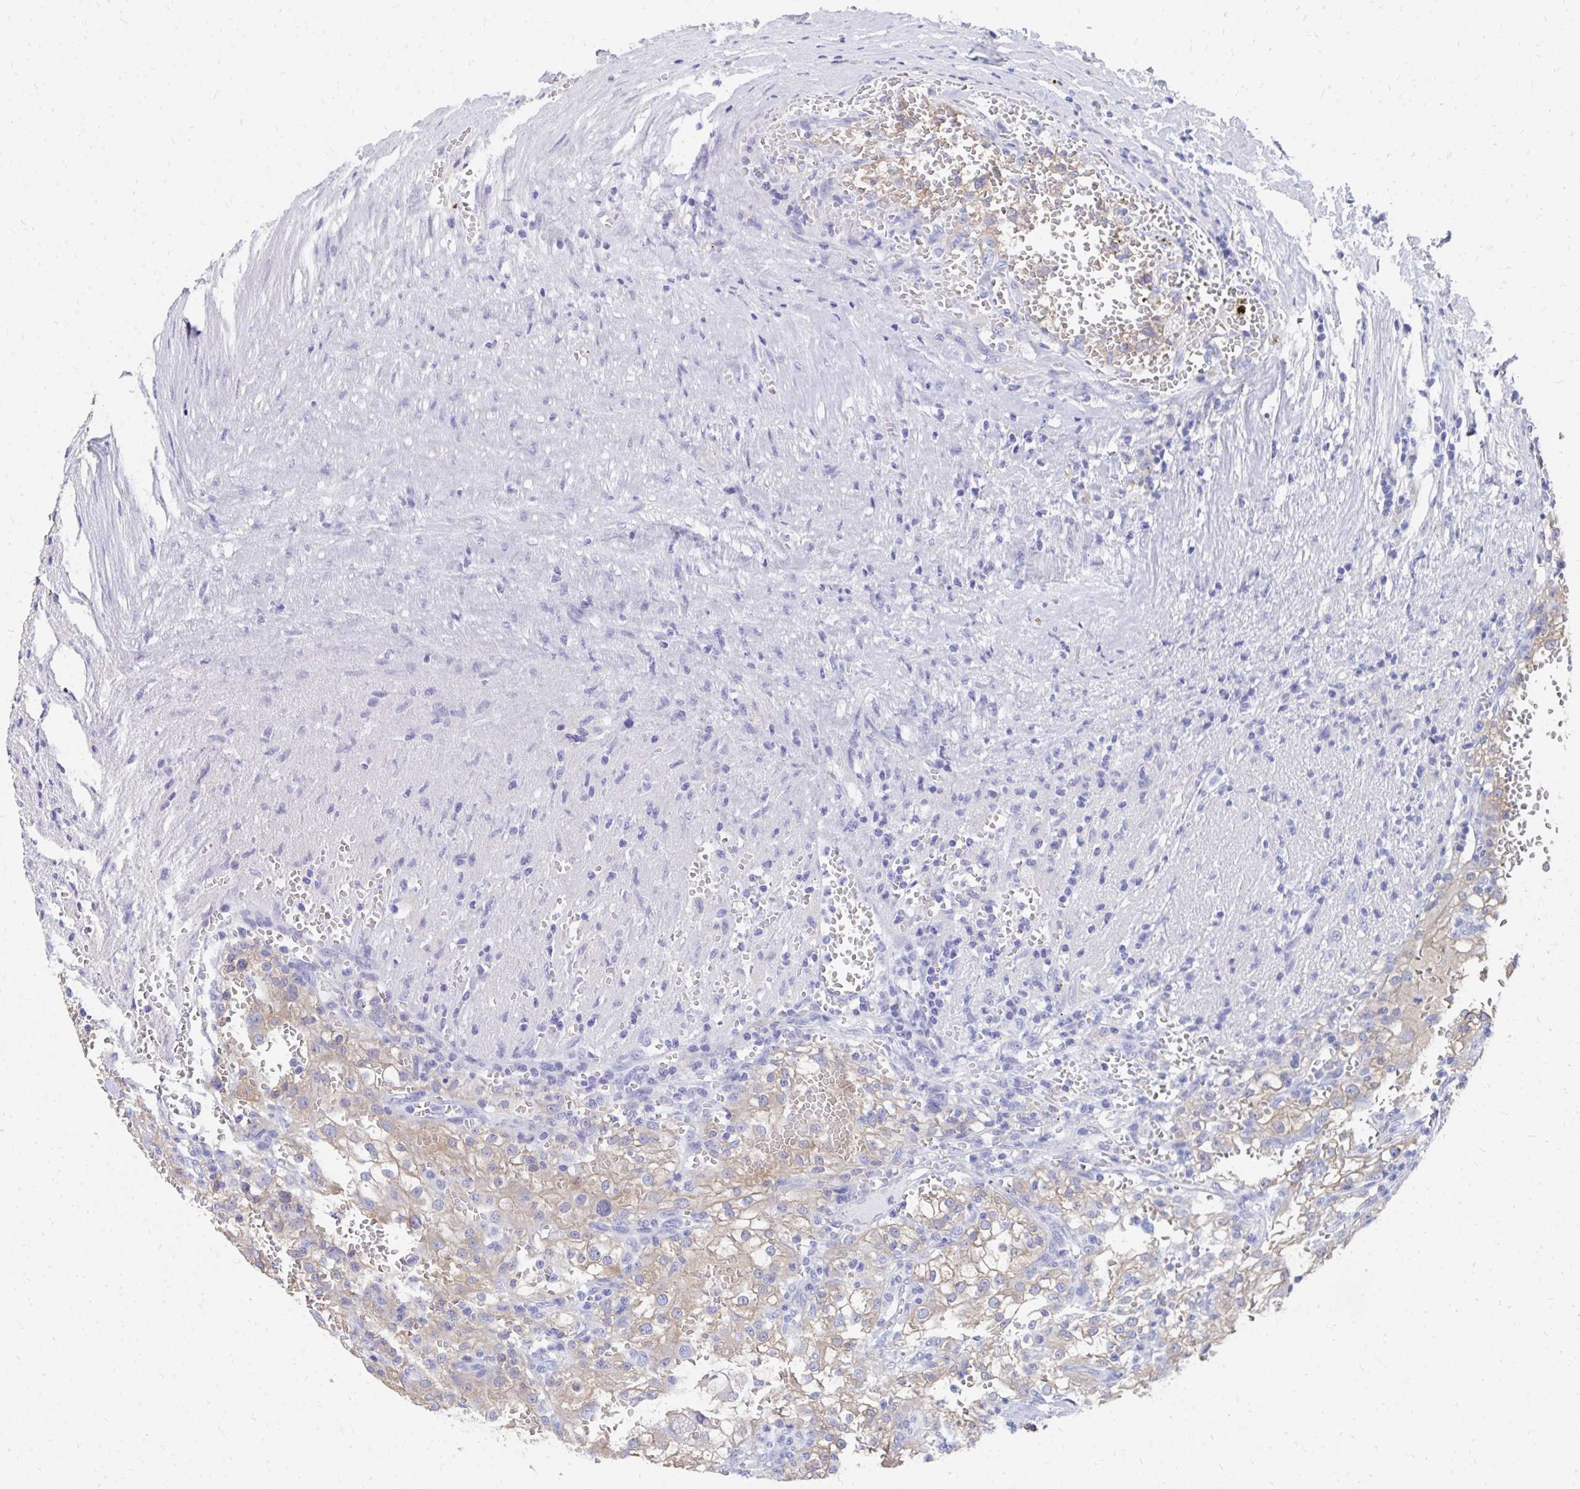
{"staining": {"intensity": "weak", "quantity": "<25%", "location": "cytoplasmic/membranous"}, "tissue": "renal cancer", "cell_type": "Tumor cells", "image_type": "cancer", "snomed": [{"axis": "morphology", "description": "Adenocarcinoma, NOS"}, {"axis": "topography", "description": "Kidney"}], "caption": "Tumor cells are negative for brown protein staining in adenocarcinoma (renal).", "gene": "HGD", "patient": {"sex": "female", "age": 74}}